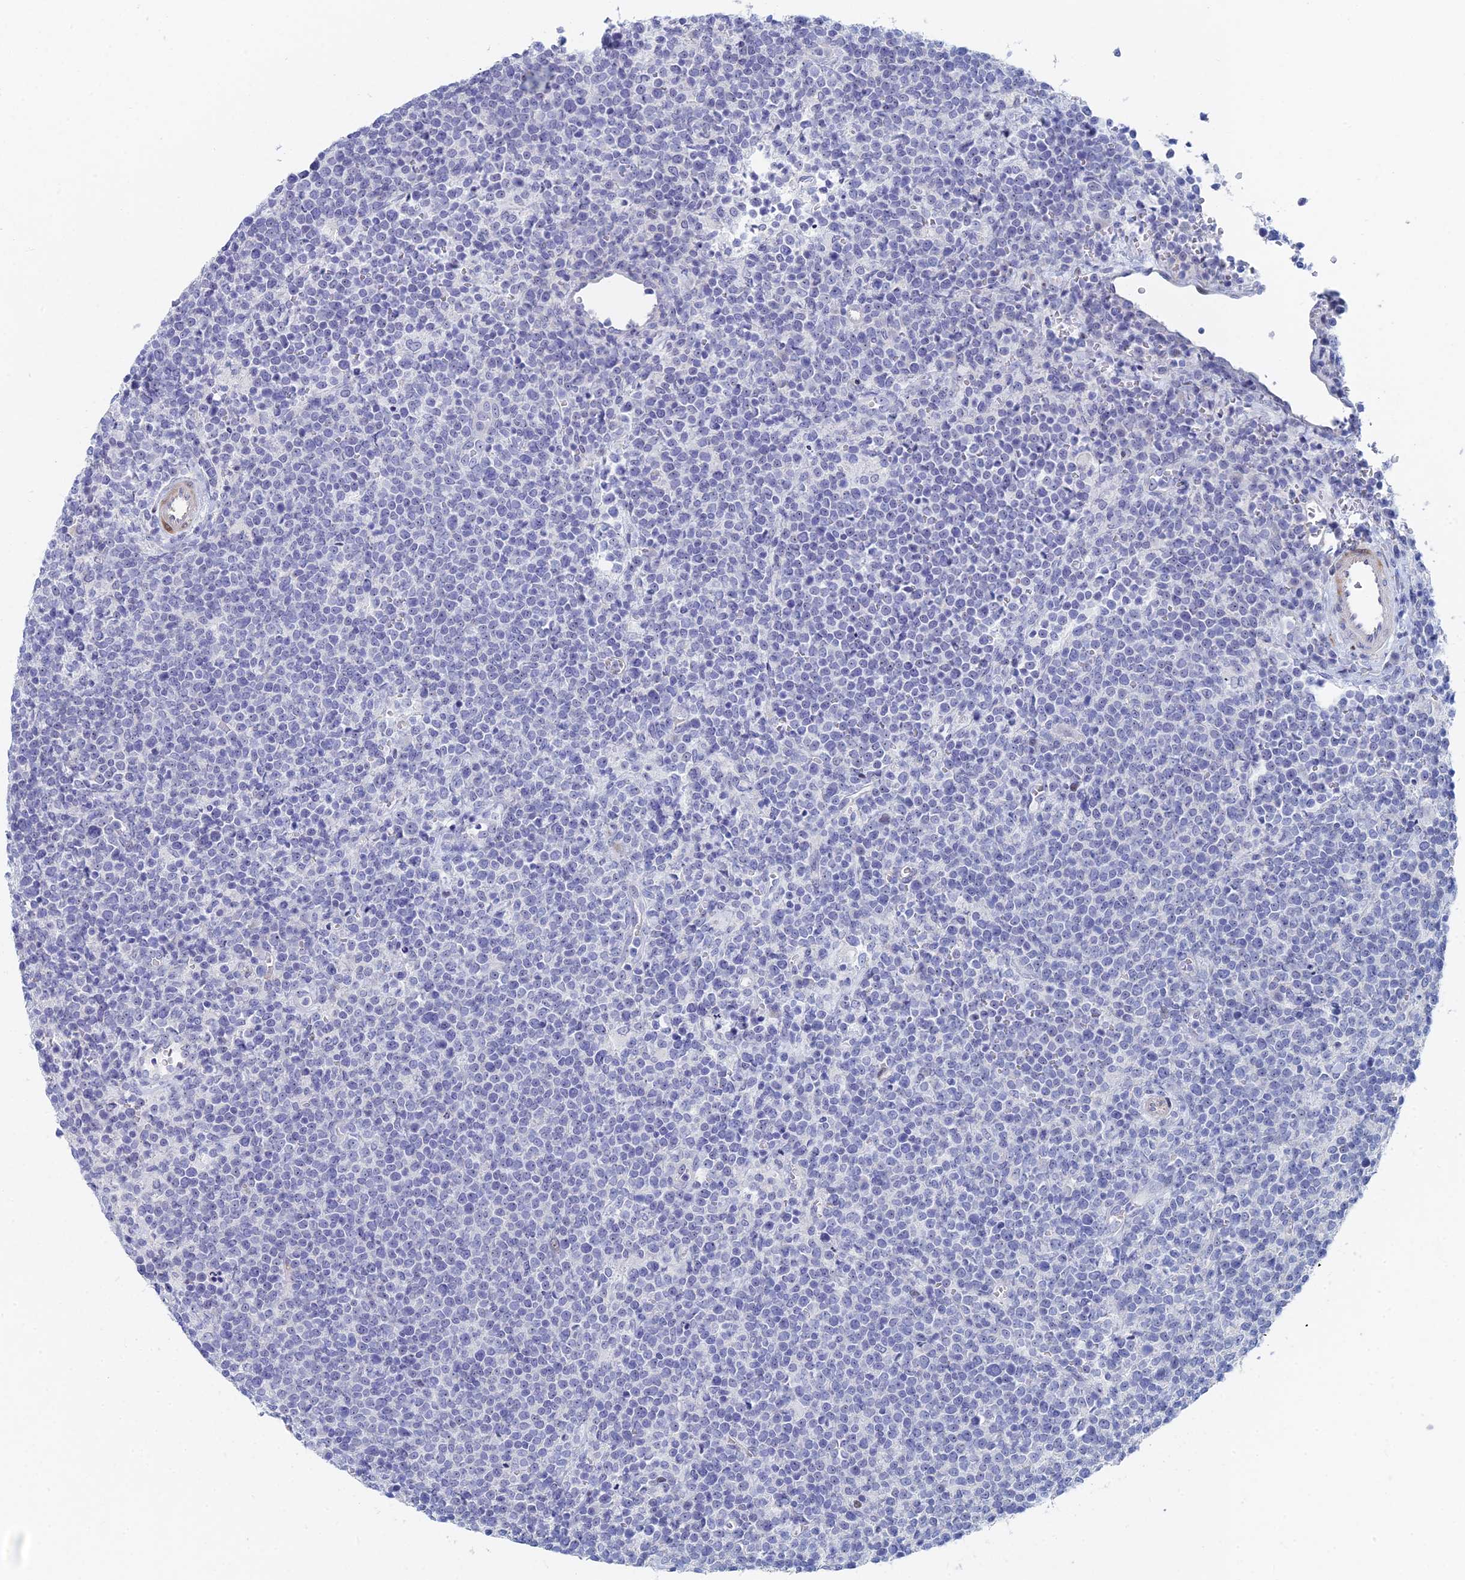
{"staining": {"intensity": "negative", "quantity": "none", "location": "none"}, "tissue": "lymphoma", "cell_type": "Tumor cells", "image_type": "cancer", "snomed": [{"axis": "morphology", "description": "Malignant lymphoma, non-Hodgkin's type, High grade"}, {"axis": "topography", "description": "Lymph node"}], "caption": "Human high-grade malignant lymphoma, non-Hodgkin's type stained for a protein using immunohistochemistry reveals no staining in tumor cells.", "gene": "DRGX", "patient": {"sex": "male", "age": 61}}